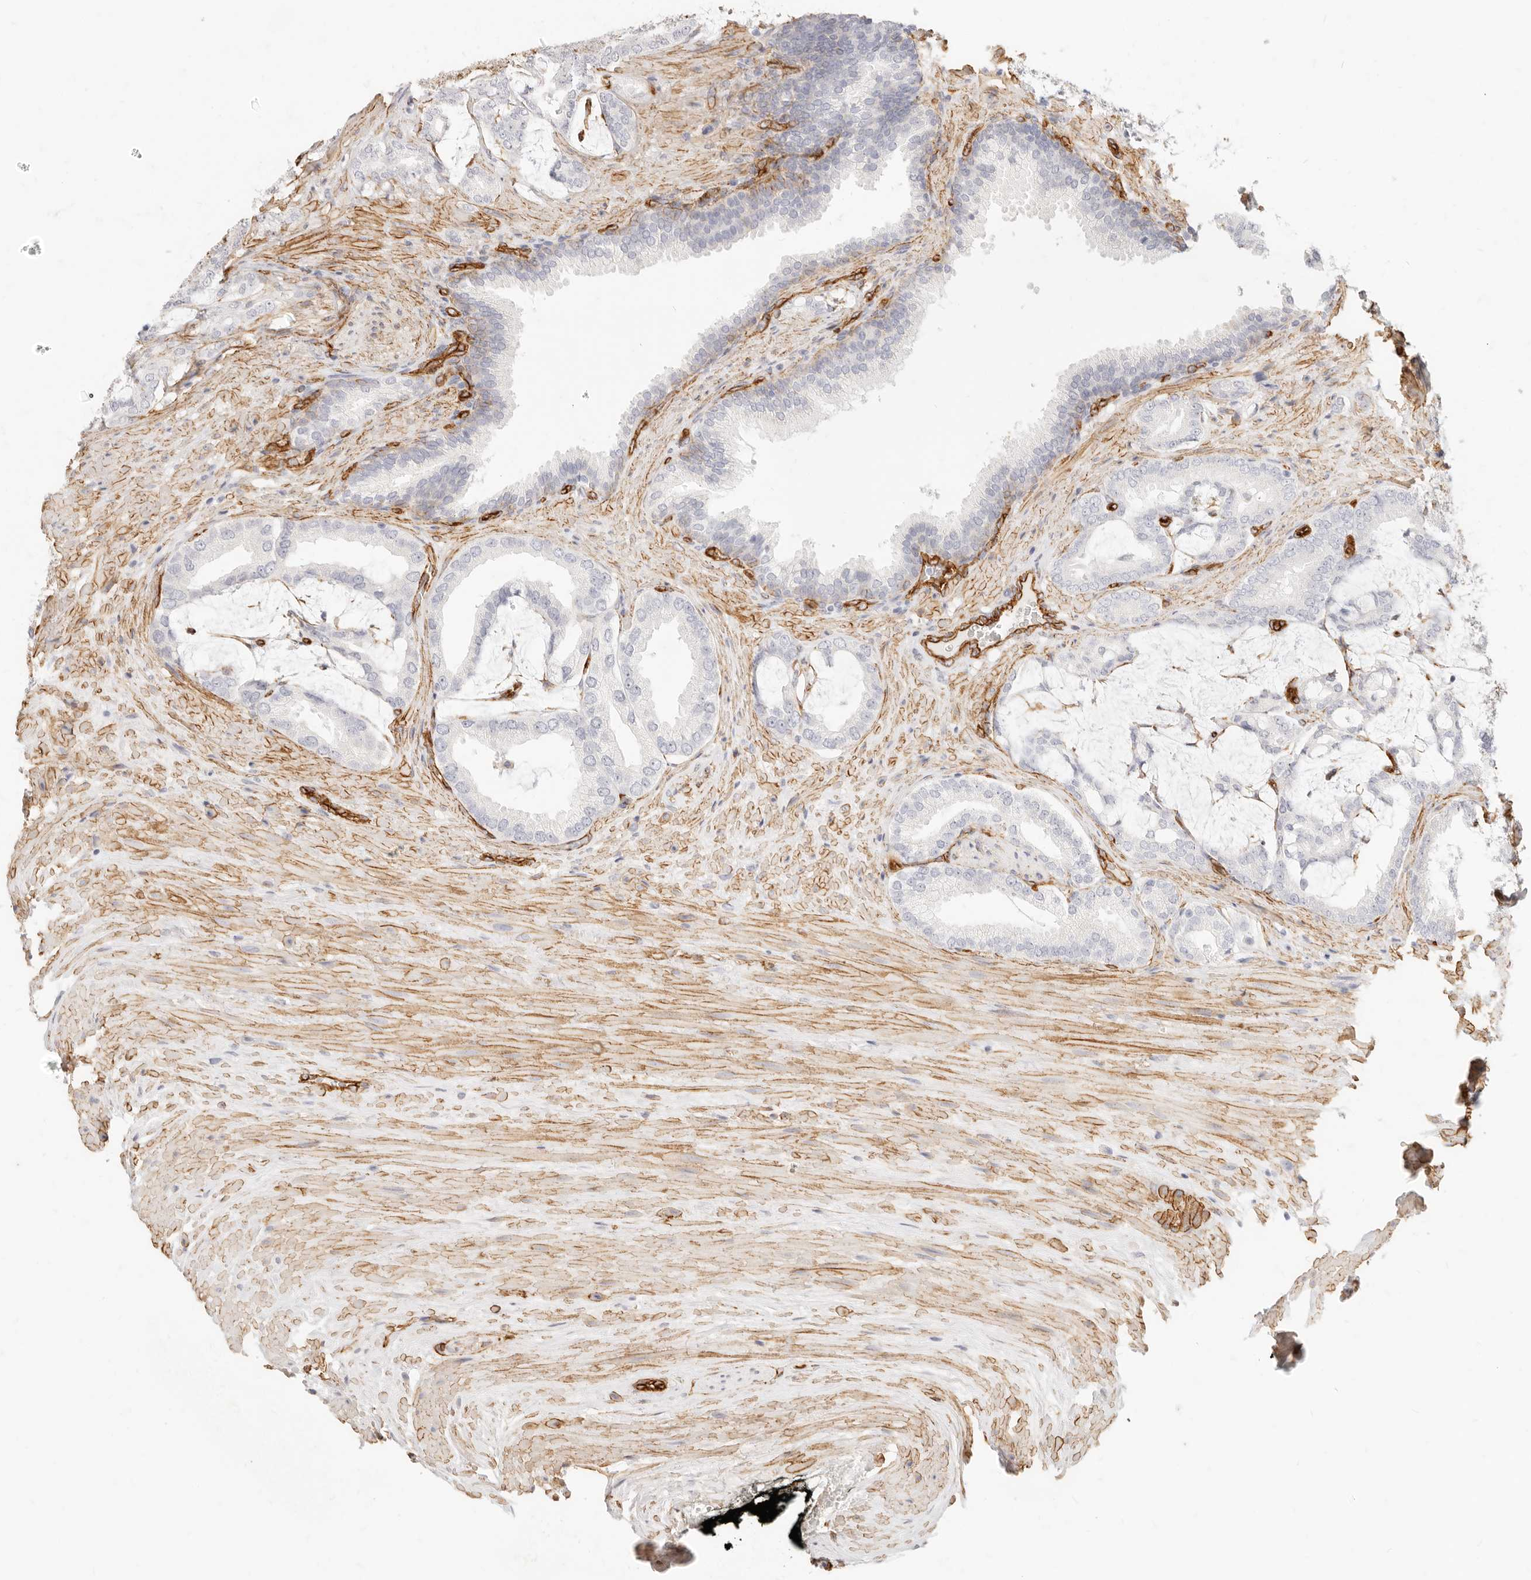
{"staining": {"intensity": "negative", "quantity": "none", "location": "none"}, "tissue": "prostate cancer", "cell_type": "Tumor cells", "image_type": "cancer", "snomed": [{"axis": "morphology", "description": "Adenocarcinoma, Low grade"}, {"axis": "topography", "description": "Prostate"}], "caption": "DAB (3,3'-diaminobenzidine) immunohistochemical staining of human prostate low-grade adenocarcinoma shows no significant positivity in tumor cells.", "gene": "NUS1", "patient": {"sex": "male", "age": 71}}